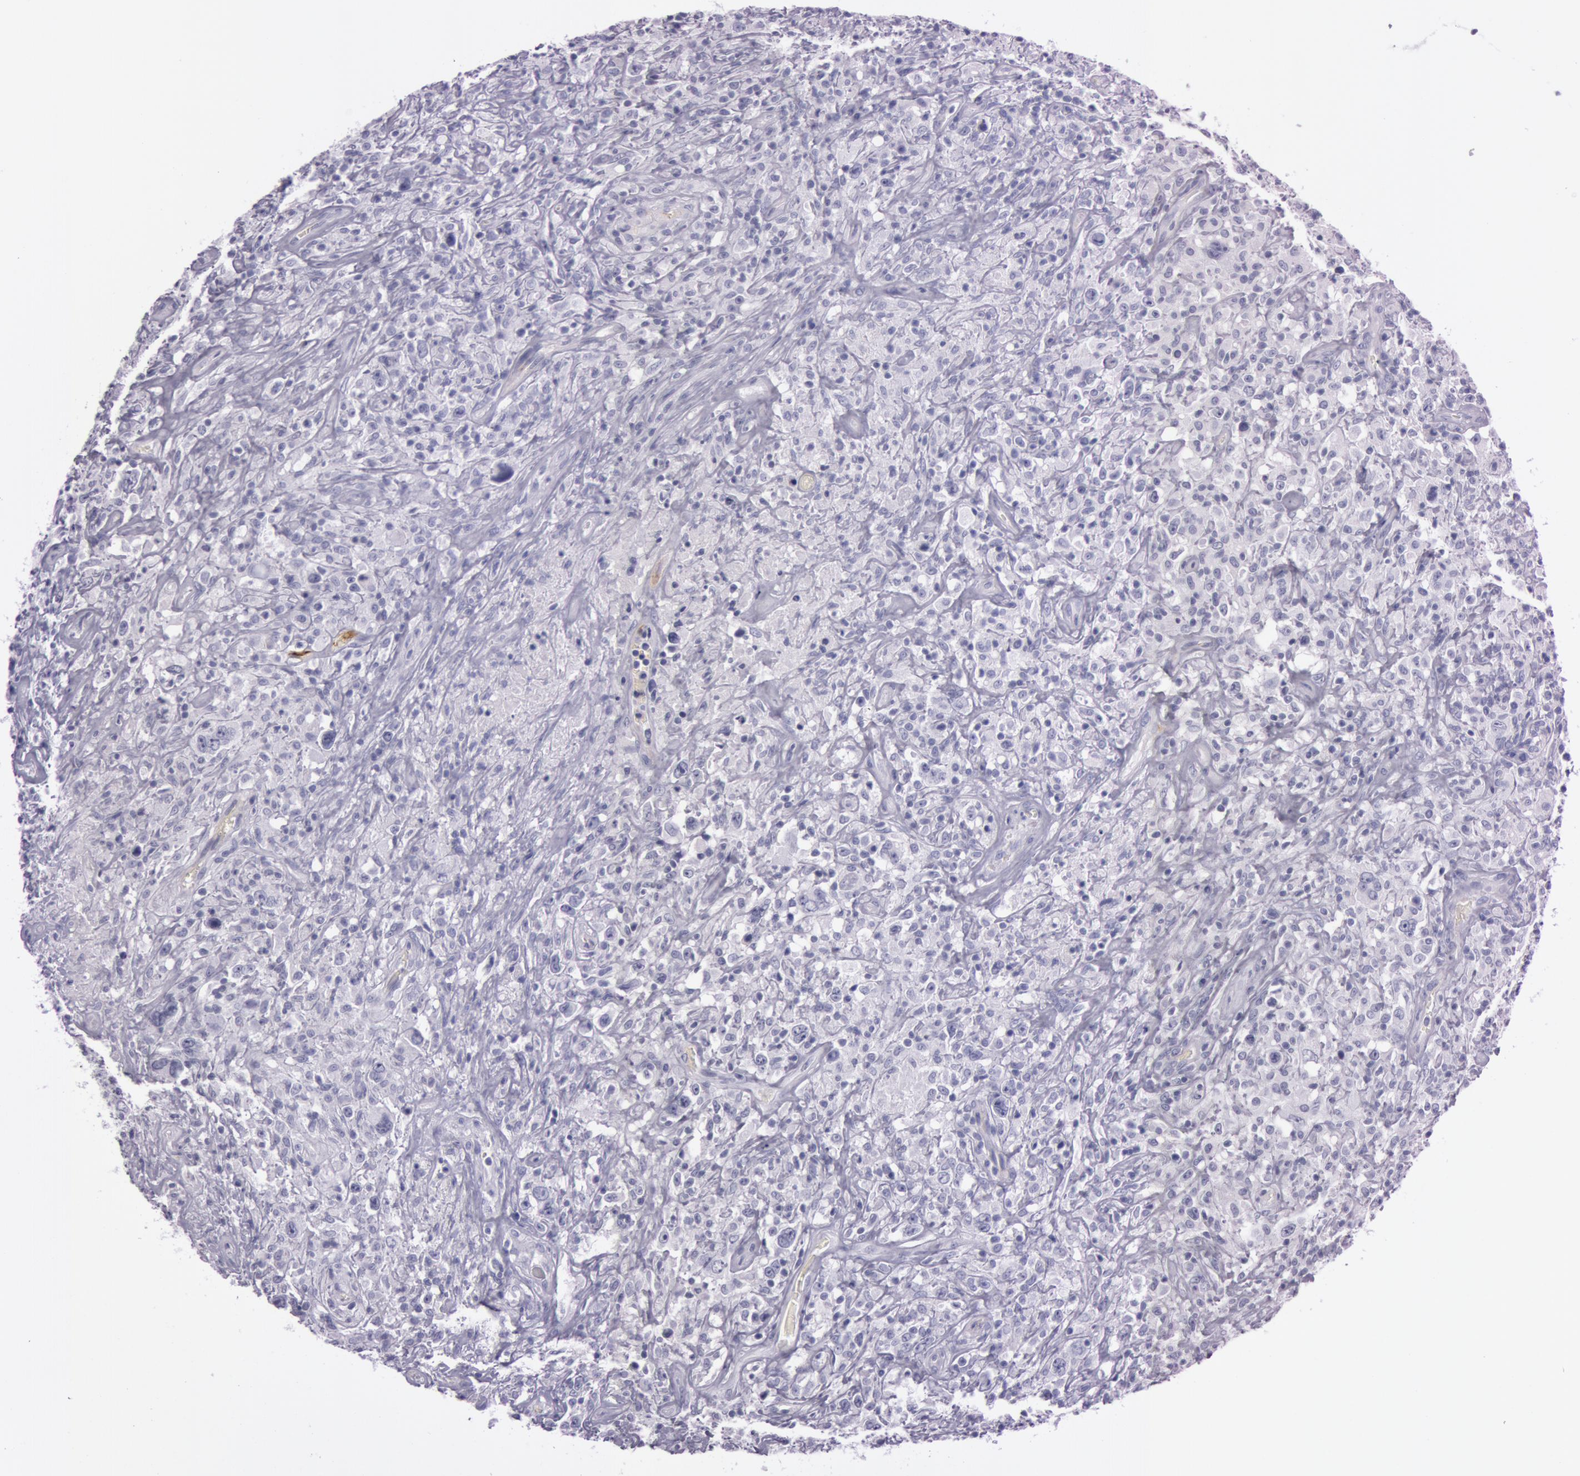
{"staining": {"intensity": "negative", "quantity": "none", "location": "none"}, "tissue": "lymphoma", "cell_type": "Tumor cells", "image_type": "cancer", "snomed": [{"axis": "morphology", "description": "Hodgkin's disease, NOS"}, {"axis": "topography", "description": "Lymph node"}], "caption": "Human lymphoma stained for a protein using IHC demonstrates no positivity in tumor cells.", "gene": "FOLH1", "patient": {"sex": "male", "age": 46}}